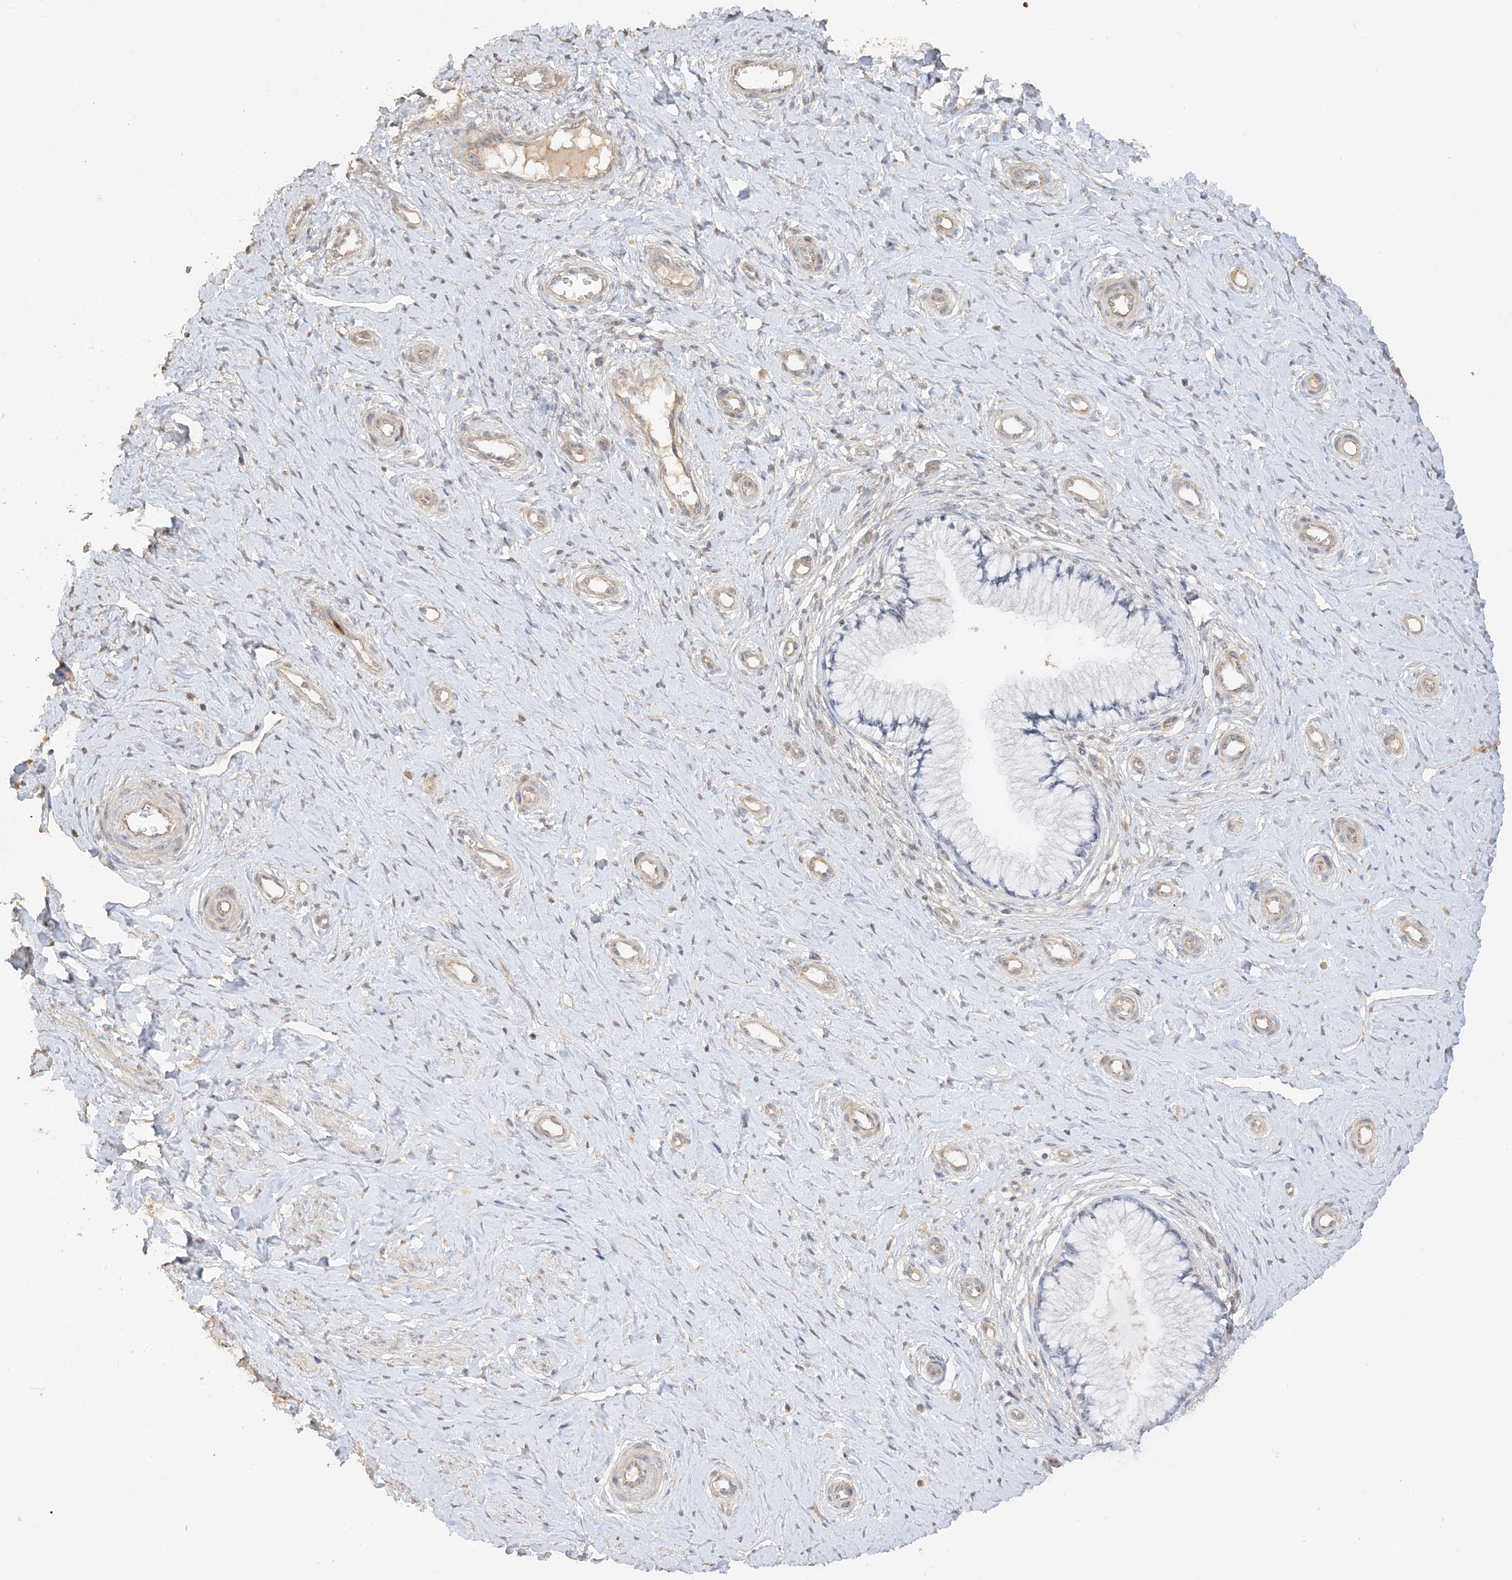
{"staining": {"intensity": "weak", "quantity": "<25%", "location": "cytoplasmic/membranous,nuclear"}, "tissue": "cervix", "cell_type": "Glandular cells", "image_type": "normal", "snomed": [{"axis": "morphology", "description": "Normal tissue, NOS"}, {"axis": "topography", "description": "Cervix"}], "caption": "High power microscopy histopathology image of an IHC image of normal cervix, revealing no significant staining in glandular cells.", "gene": "DDX18", "patient": {"sex": "female", "age": 36}}